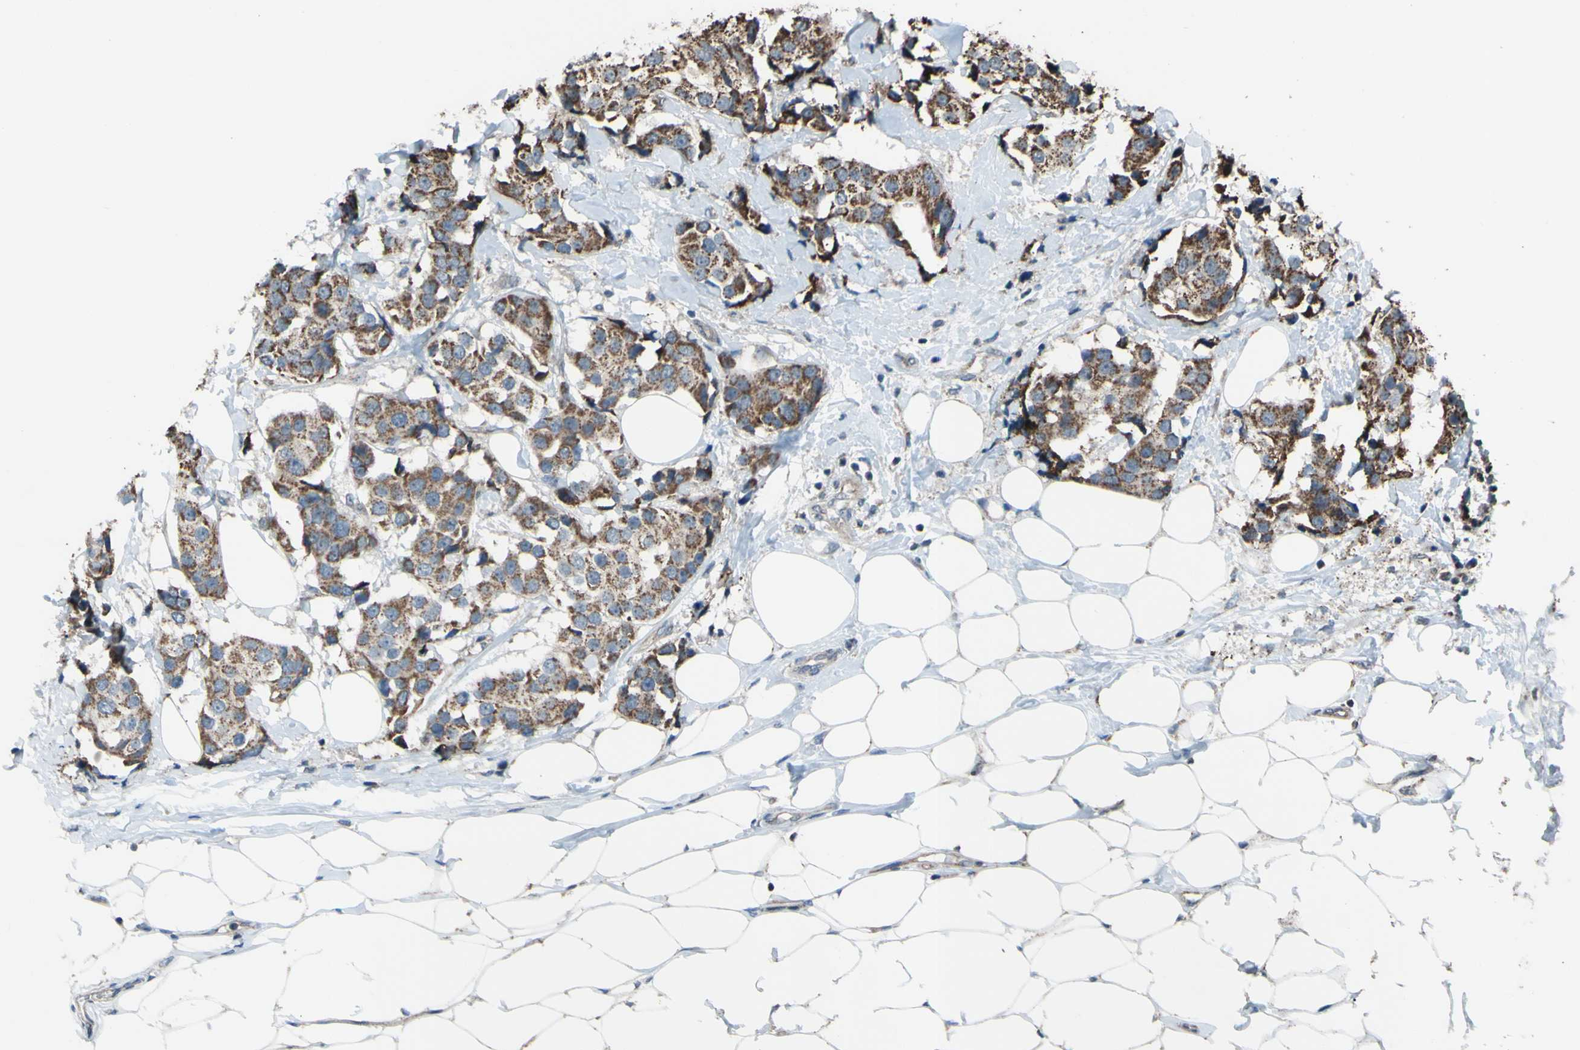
{"staining": {"intensity": "moderate", "quantity": ">75%", "location": "cytoplasmic/membranous"}, "tissue": "breast cancer", "cell_type": "Tumor cells", "image_type": "cancer", "snomed": [{"axis": "morphology", "description": "Normal tissue, NOS"}, {"axis": "morphology", "description": "Duct carcinoma"}, {"axis": "topography", "description": "Breast"}], "caption": "Human breast cancer (invasive ductal carcinoma) stained with a protein marker exhibits moderate staining in tumor cells.", "gene": "ACOT8", "patient": {"sex": "female", "age": 39}}